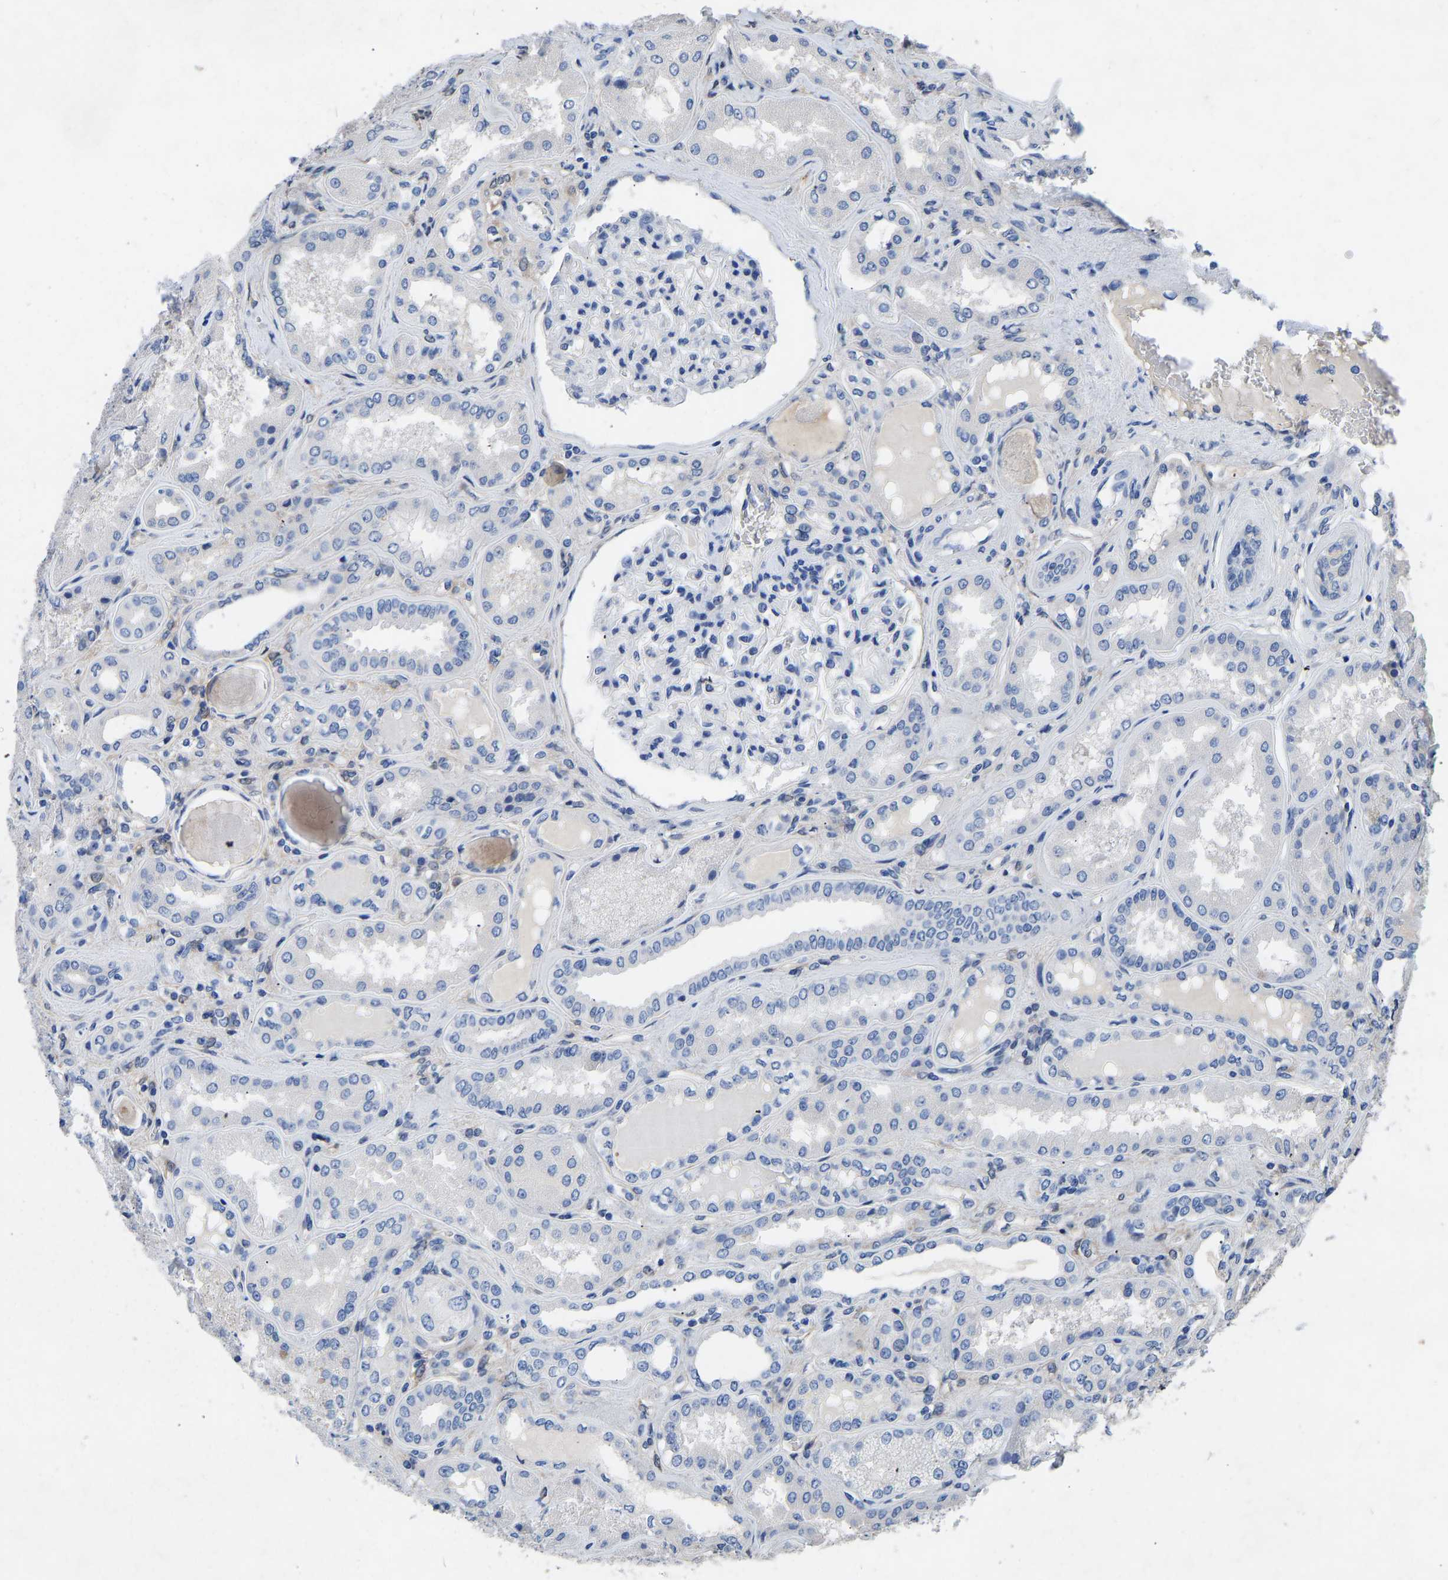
{"staining": {"intensity": "negative", "quantity": "none", "location": "none"}, "tissue": "kidney", "cell_type": "Cells in glomeruli", "image_type": "normal", "snomed": [{"axis": "morphology", "description": "Normal tissue, NOS"}, {"axis": "topography", "description": "Kidney"}], "caption": "High power microscopy histopathology image of an IHC histopathology image of normal kidney, revealing no significant positivity in cells in glomeruli.", "gene": "RBP1", "patient": {"sex": "female", "age": 56}}